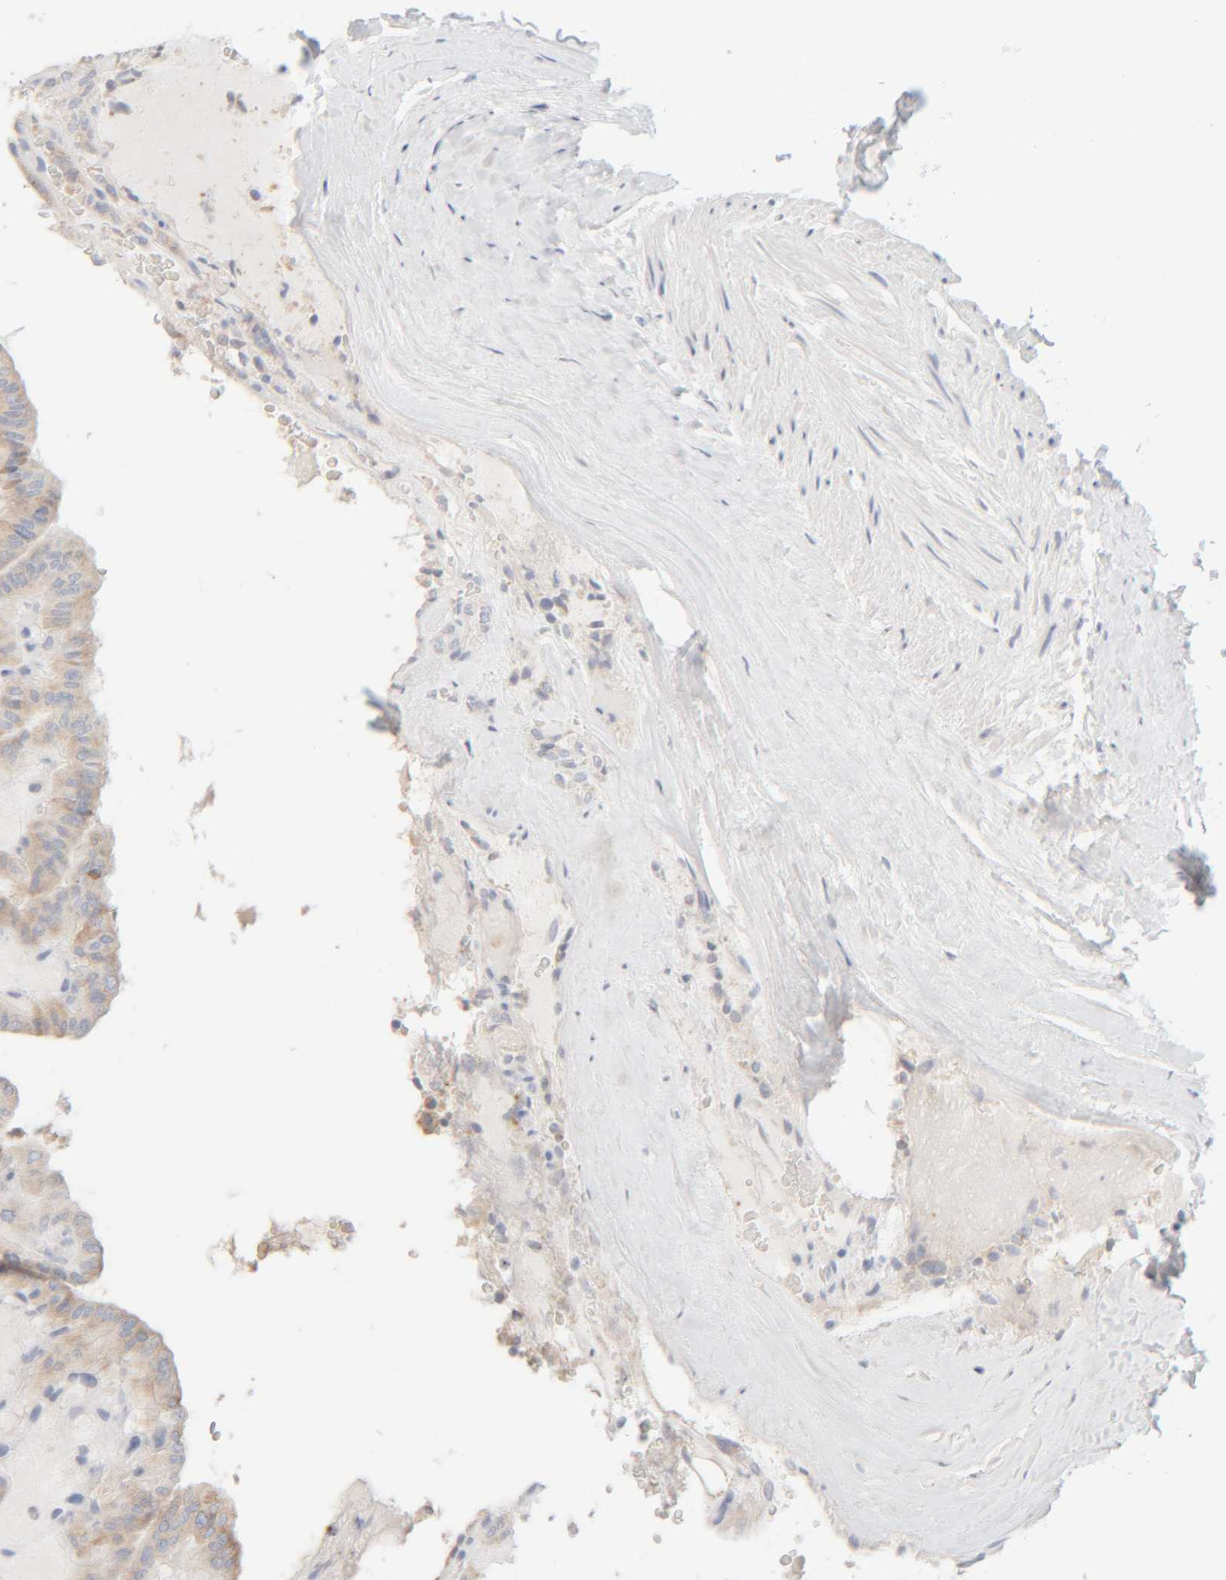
{"staining": {"intensity": "weak", "quantity": ">75%", "location": "cytoplasmic/membranous"}, "tissue": "thyroid cancer", "cell_type": "Tumor cells", "image_type": "cancer", "snomed": [{"axis": "morphology", "description": "Papillary adenocarcinoma, NOS"}, {"axis": "topography", "description": "Thyroid gland"}], "caption": "IHC histopathology image of neoplastic tissue: papillary adenocarcinoma (thyroid) stained using IHC reveals low levels of weak protein expression localized specifically in the cytoplasmic/membranous of tumor cells, appearing as a cytoplasmic/membranous brown color.", "gene": "RIDA", "patient": {"sex": "male", "age": 77}}